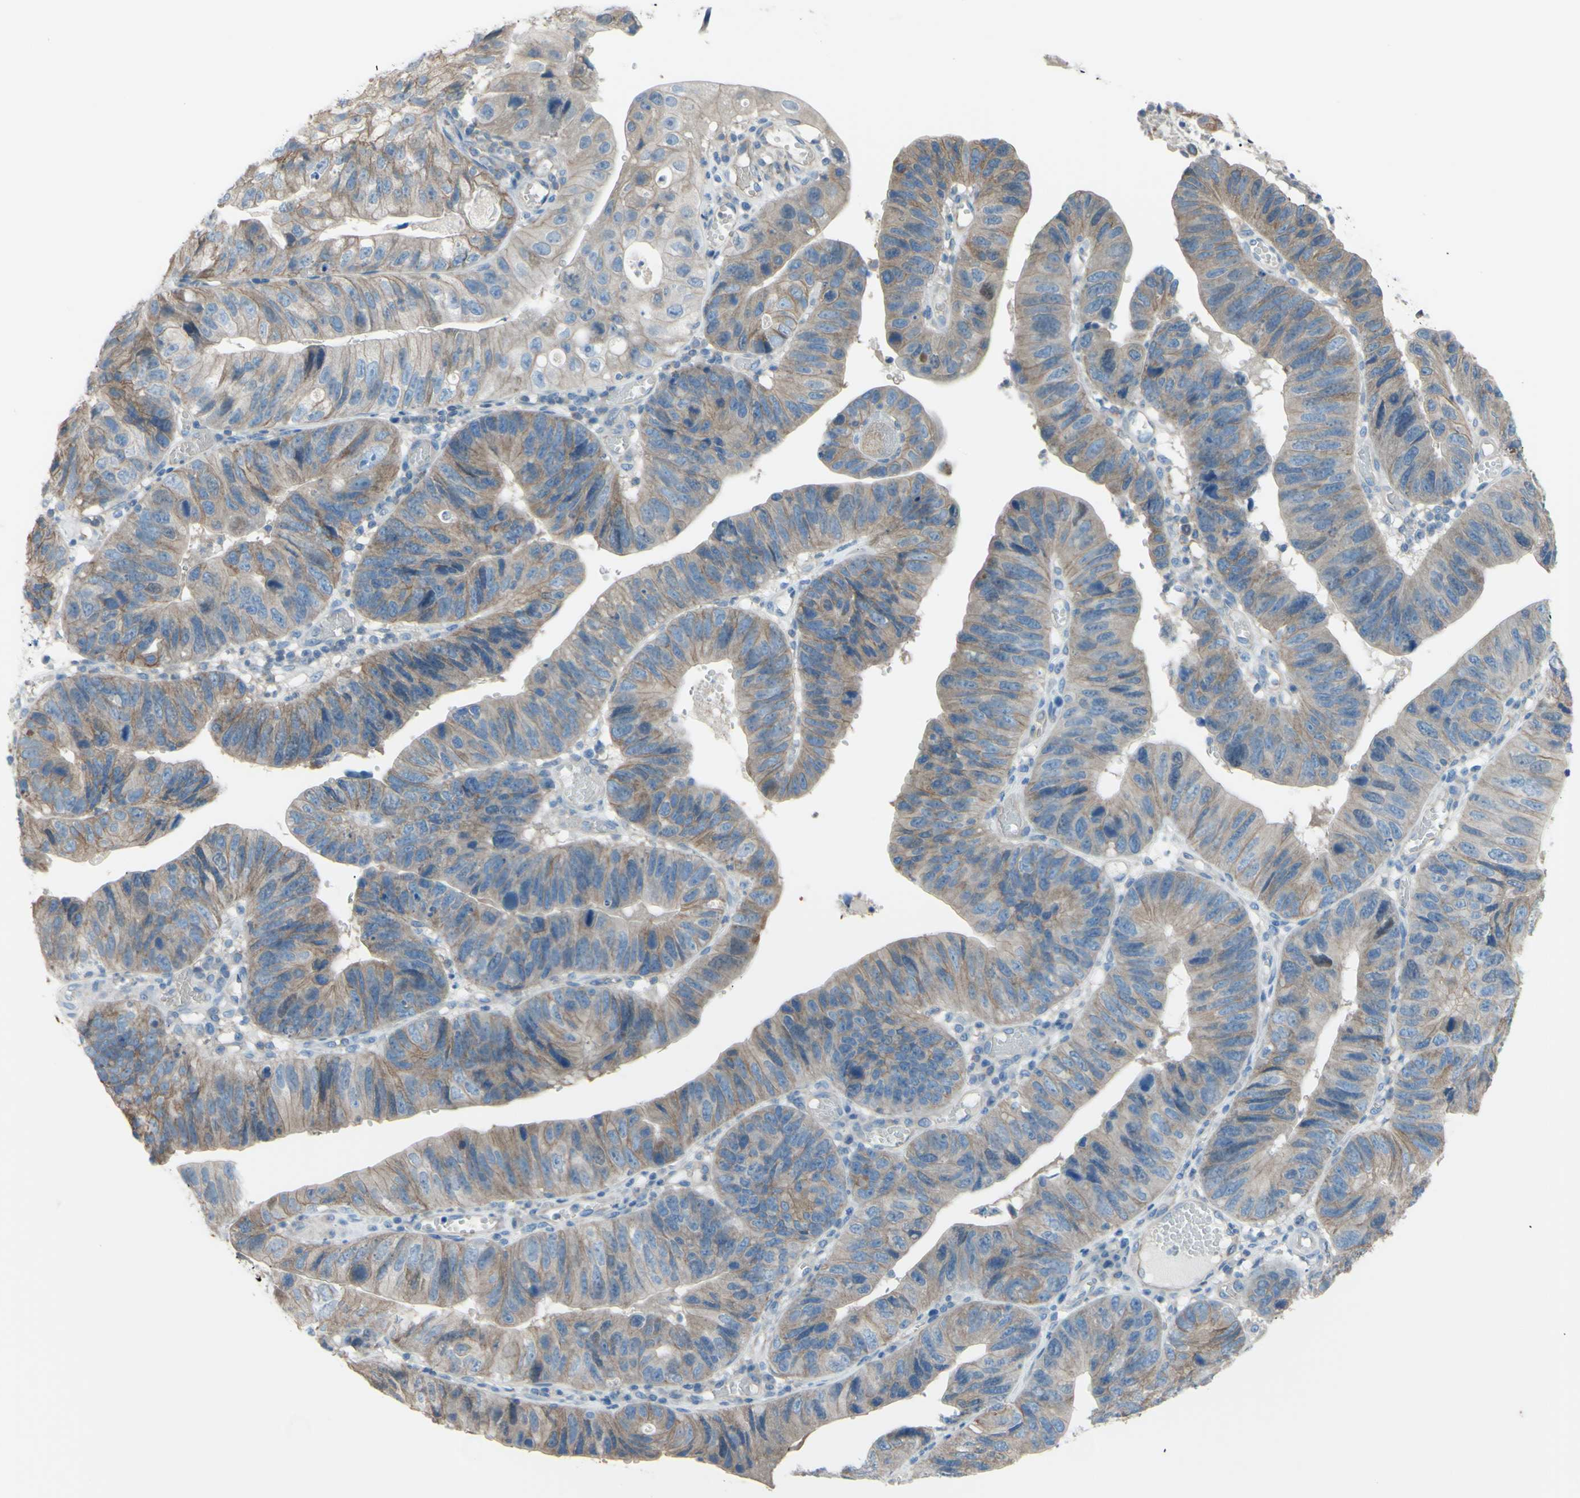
{"staining": {"intensity": "weak", "quantity": ">75%", "location": "cytoplasmic/membranous"}, "tissue": "stomach cancer", "cell_type": "Tumor cells", "image_type": "cancer", "snomed": [{"axis": "morphology", "description": "Adenocarcinoma, NOS"}, {"axis": "topography", "description": "Stomach"}], "caption": "Stomach cancer (adenocarcinoma) stained with IHC demonstrates weak cytoplasmic/membranous staining in about >75% of tumor cells. The staining was performed using DAB to visualize the protein expression in brown, while the nuclei were stained in blue with hematoxylin (Magnification: 20x).", "gene": "ADD1", "patient": {"sex": "male", "age": 59}}